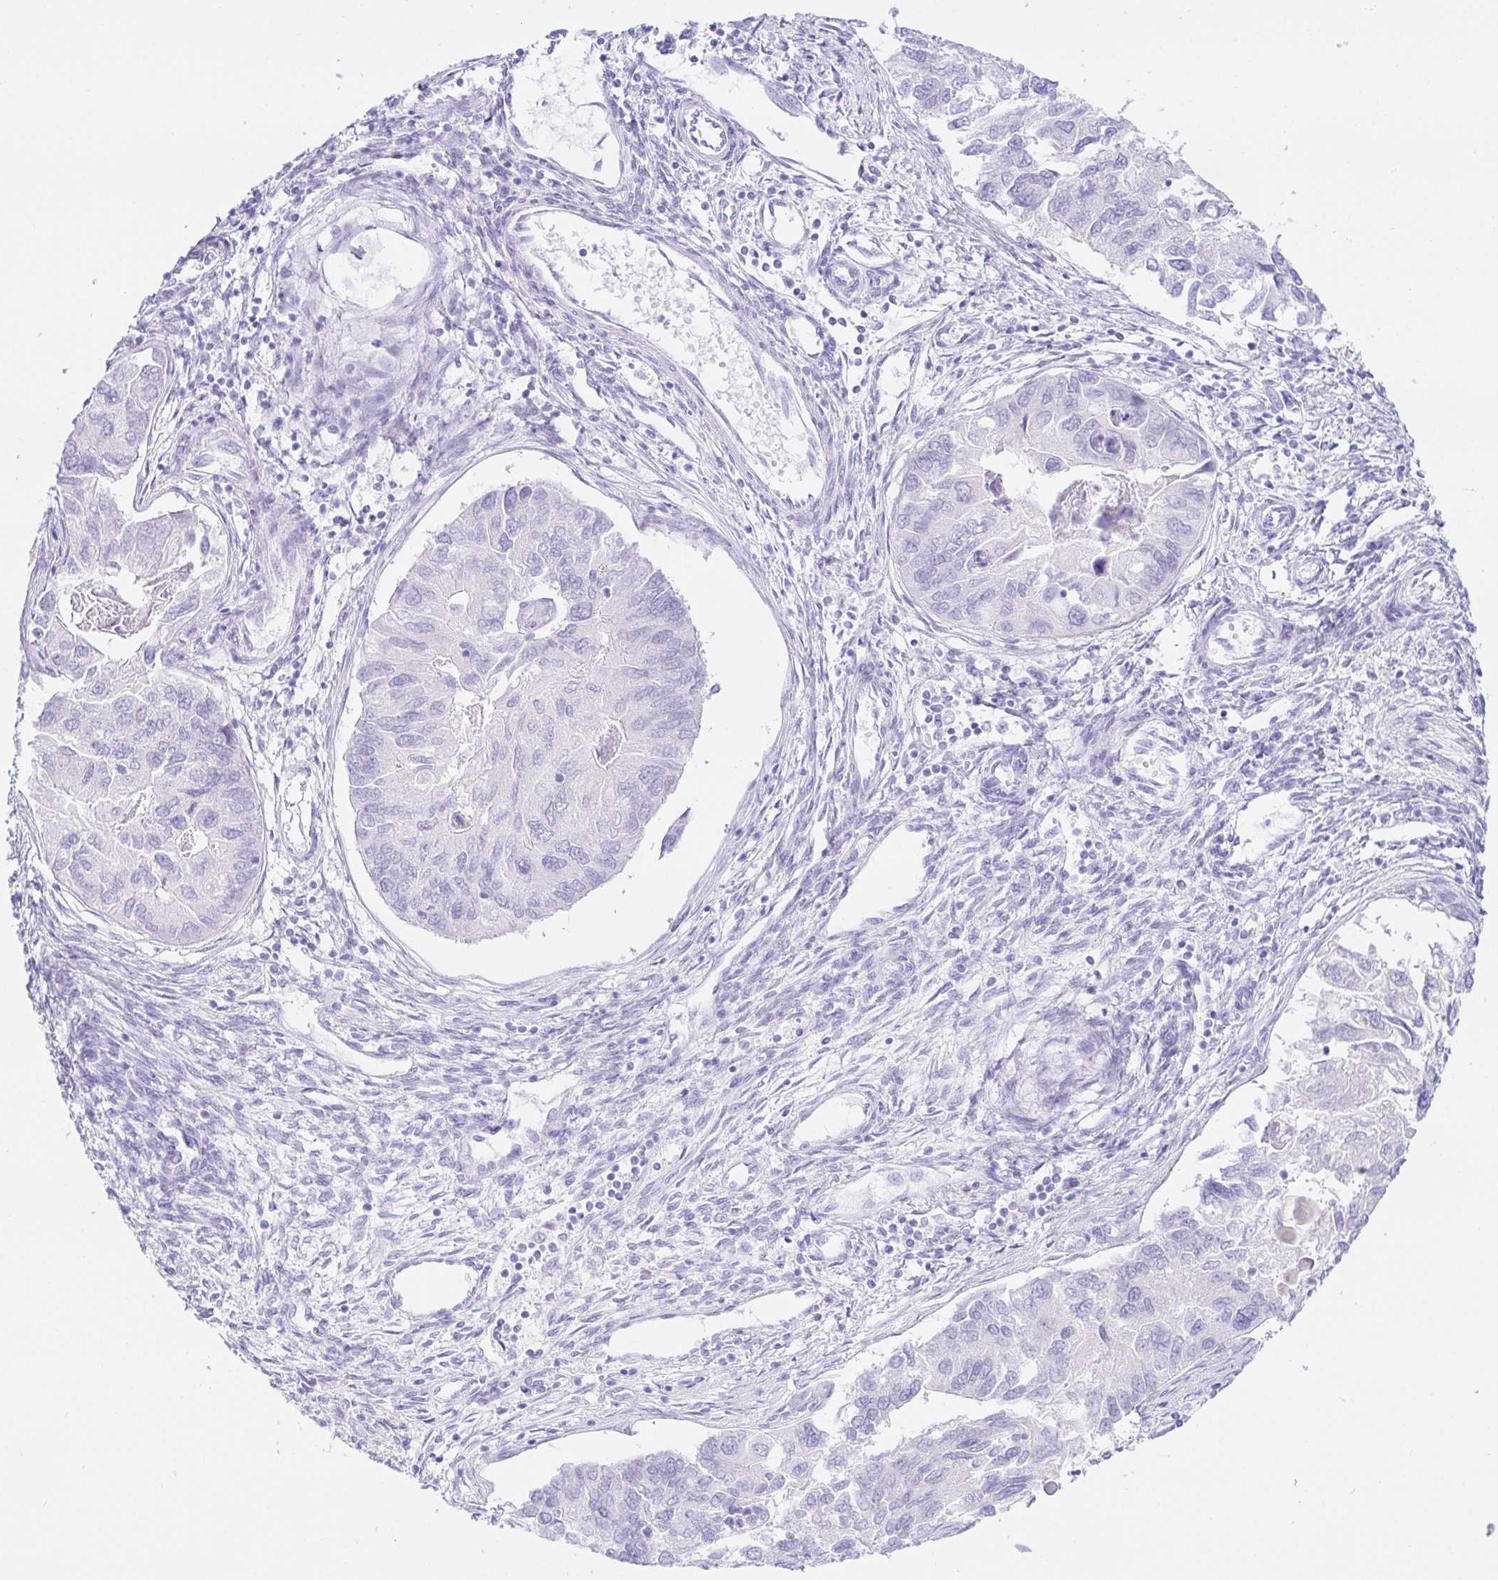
{"staining": {"intensity": "negative", "quantity": "none", "location": "none"}, "tissue": "endometrial cancer", "cell_type": "Tumor cells", "image_type": "cancer", "snomed": [{"axis": "morphology", "description": "Carcinoma, NOS"}, {"axis": "topography", "description": "Uterus"}], "caption": "There is no significant positivity in tumor cells of endometrial carcinoma.", "gene": "PAX8", "patient": {"sex": "female", "age": 76}}